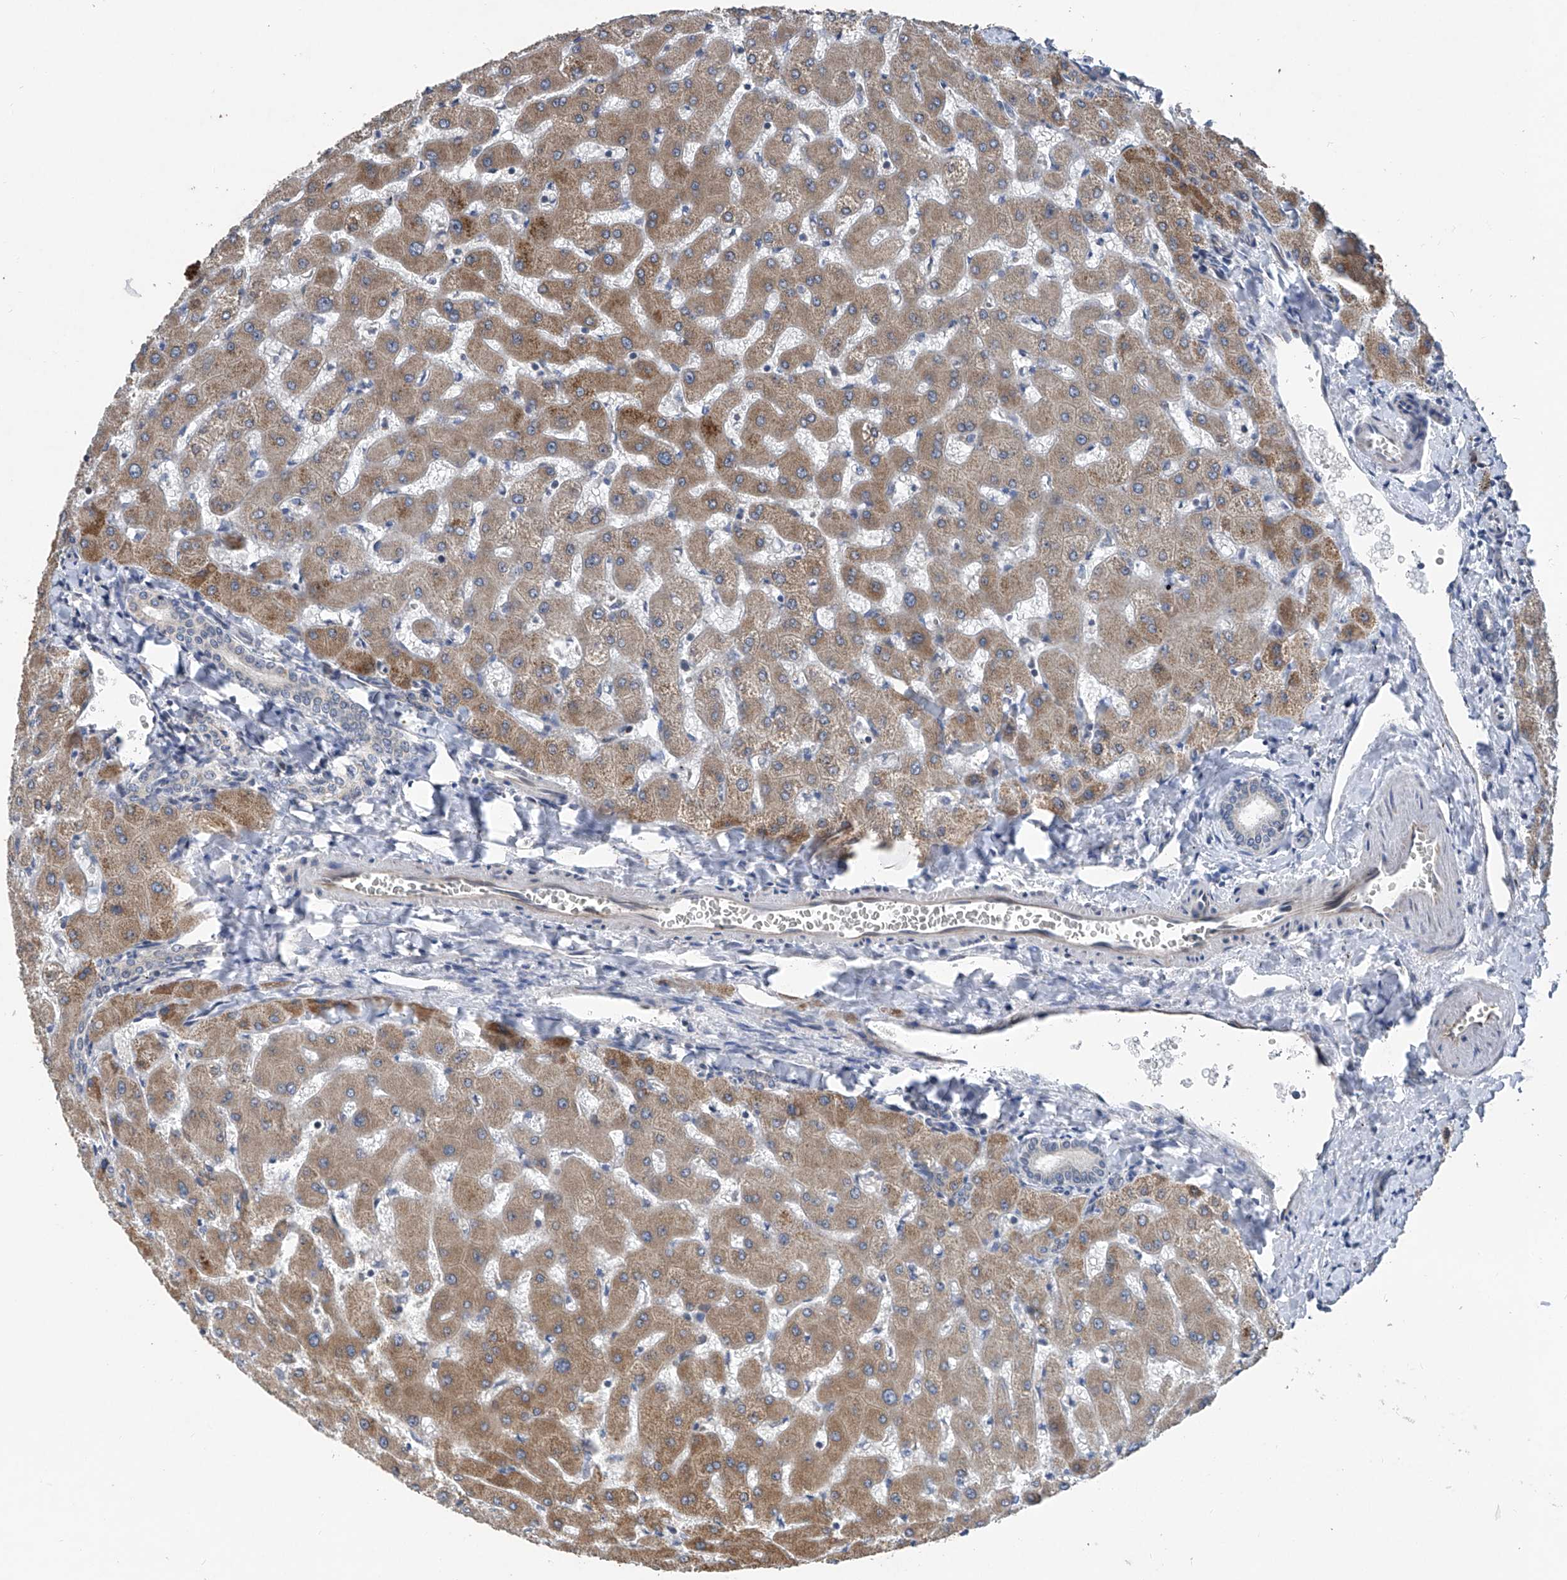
{"staining": {"intensity": "negative", "quantity": "none", "location": "none"}, "tissue": "liver", "cell_type": "Cholangiocytes", "image_type": "normal", "snomed": [{"axis": "morphology", "description": "Normal tissue, NOS"}, {"axis": "topography", "description": "Liver"}], "caption": "This is an immunohistochemistry image of normal liver. There is no positivity in cholangiocytes.", "gene": "BCKDHB", "patient": {"sex": "female", "age": 63}}